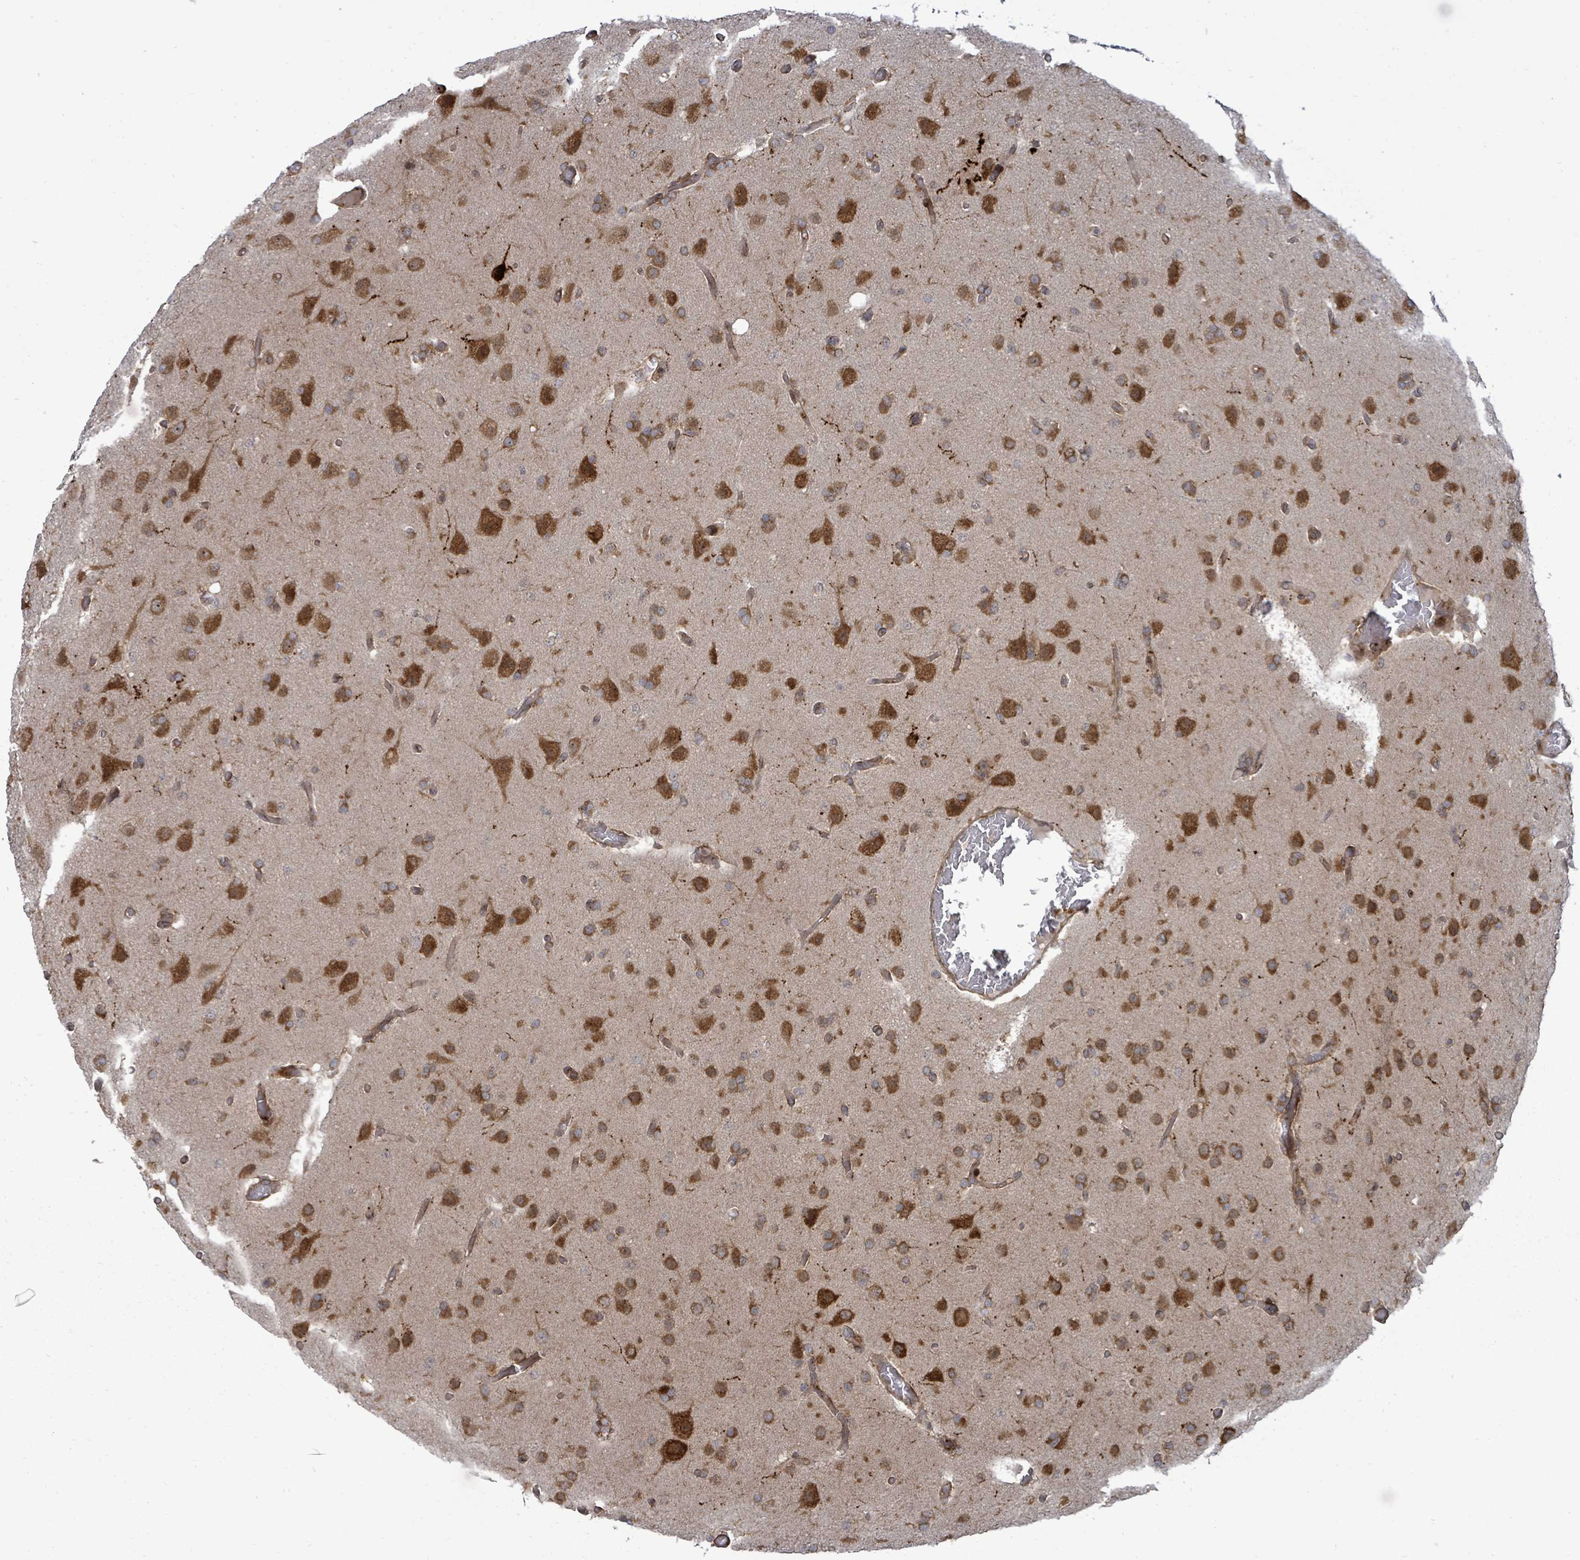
{"staining": {"intensity": "moderate", "quantity": ">75%", "location": "cytoplasmic/membranous"}, "tissue": "glioma", "cell_type": "Tumor cells", "image_type": "cancer", "snomed": [{"axis": "morphology", "description": "Glioma, malignant, High grade"}, {"axis": "topography", "description": "Brain"}], "caption": "The micrograph demonstrates a brown stain indicating the presence of a protein in the cytoplasmic/membranous of tumor cells in glioma.", "gene": "EIF3C", "patient": {"sex": "female", "age": 74}}